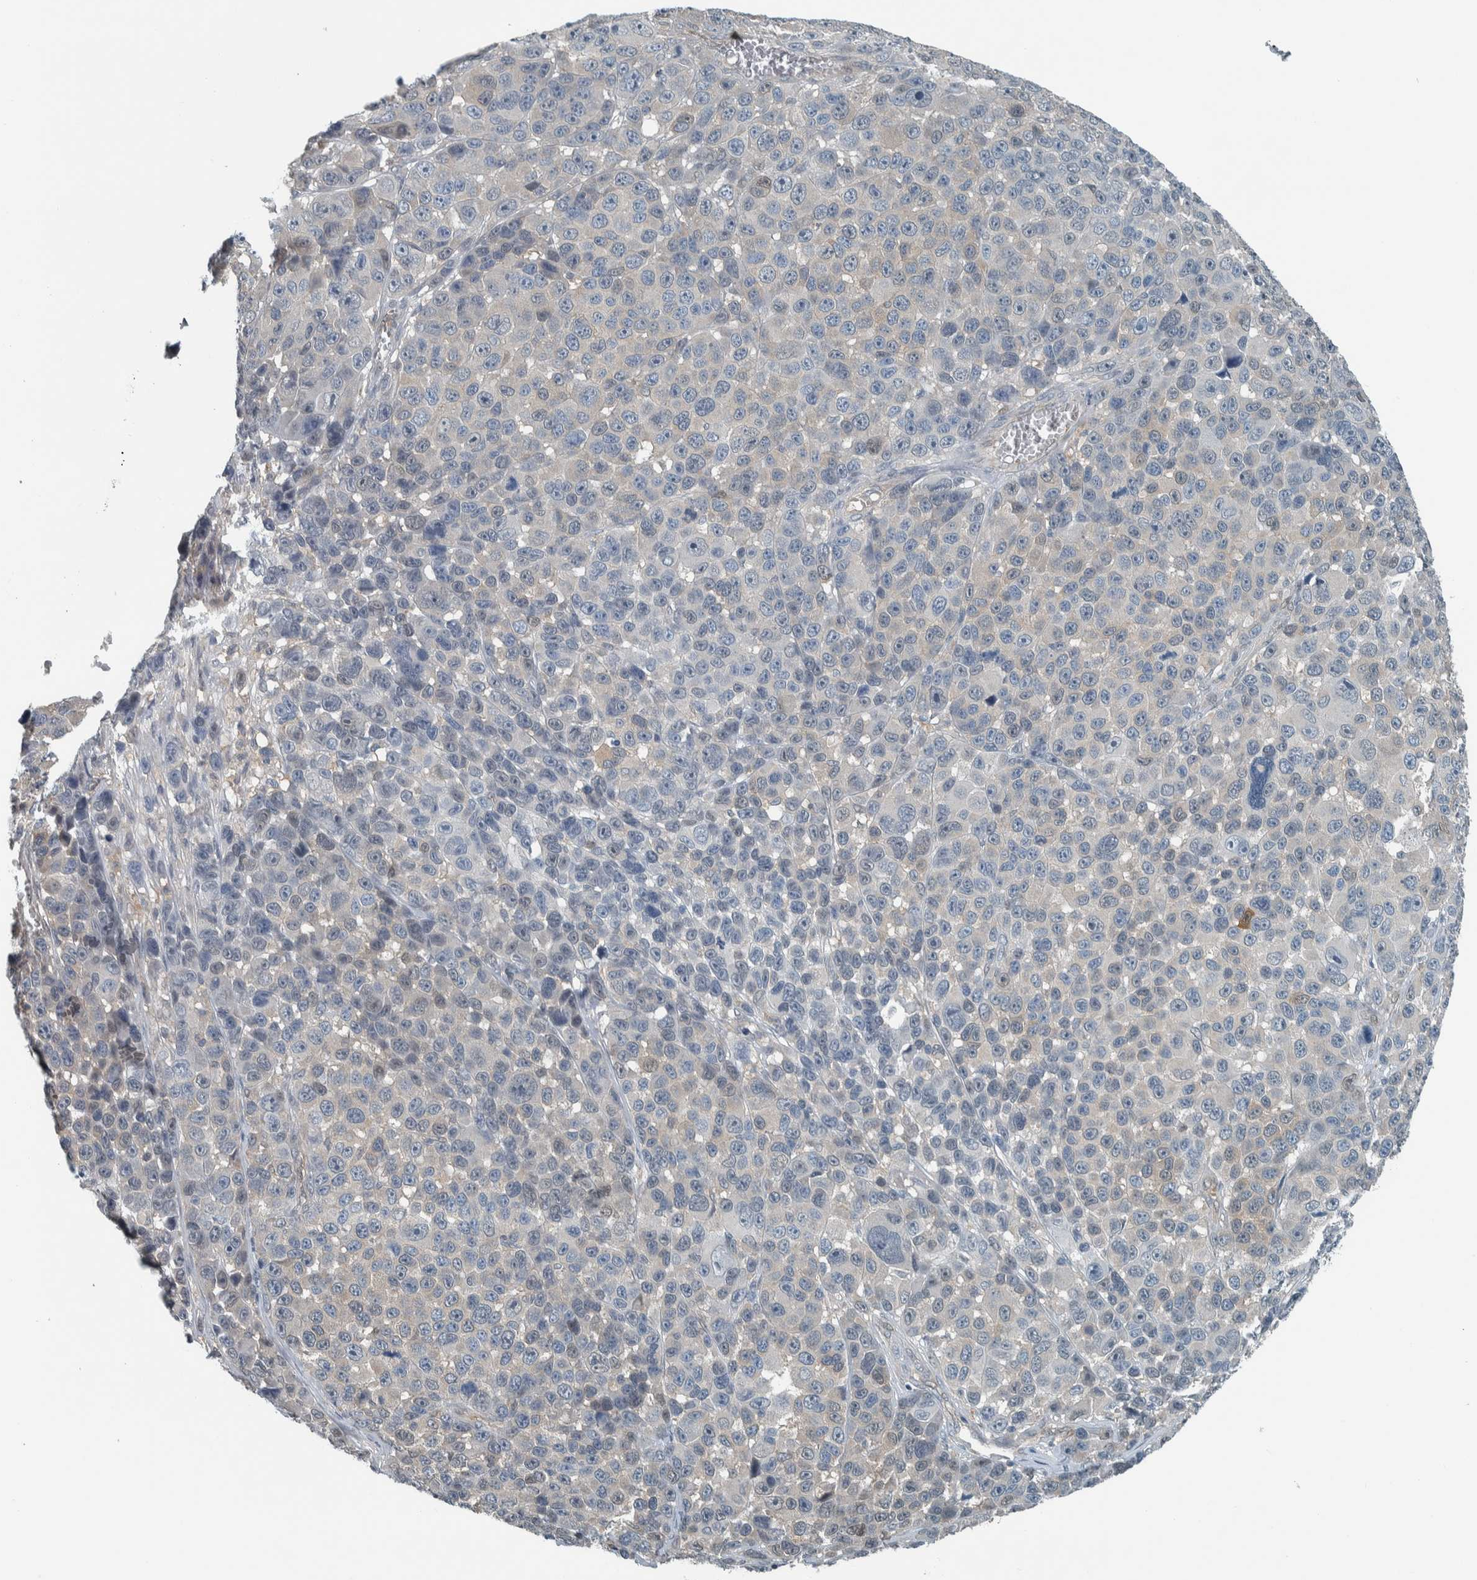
{"staining": {"intensity": "negative", "quantity": "none", "location": "none"}, "tissue": "melanoma", "cell_type": "Tumor cells", "image_type": "cancer", "snomed": [{"axis": "morphology", "description": "Malignant melanoma, NOS"}, {"axis": "topography", "description": "Skin"}], "caption": "This is a image of IHC staining of melanoma, which shows no staining in tumor cells.", "gene": "ALAD", "patient": {"sex": "male", "age": 53}}